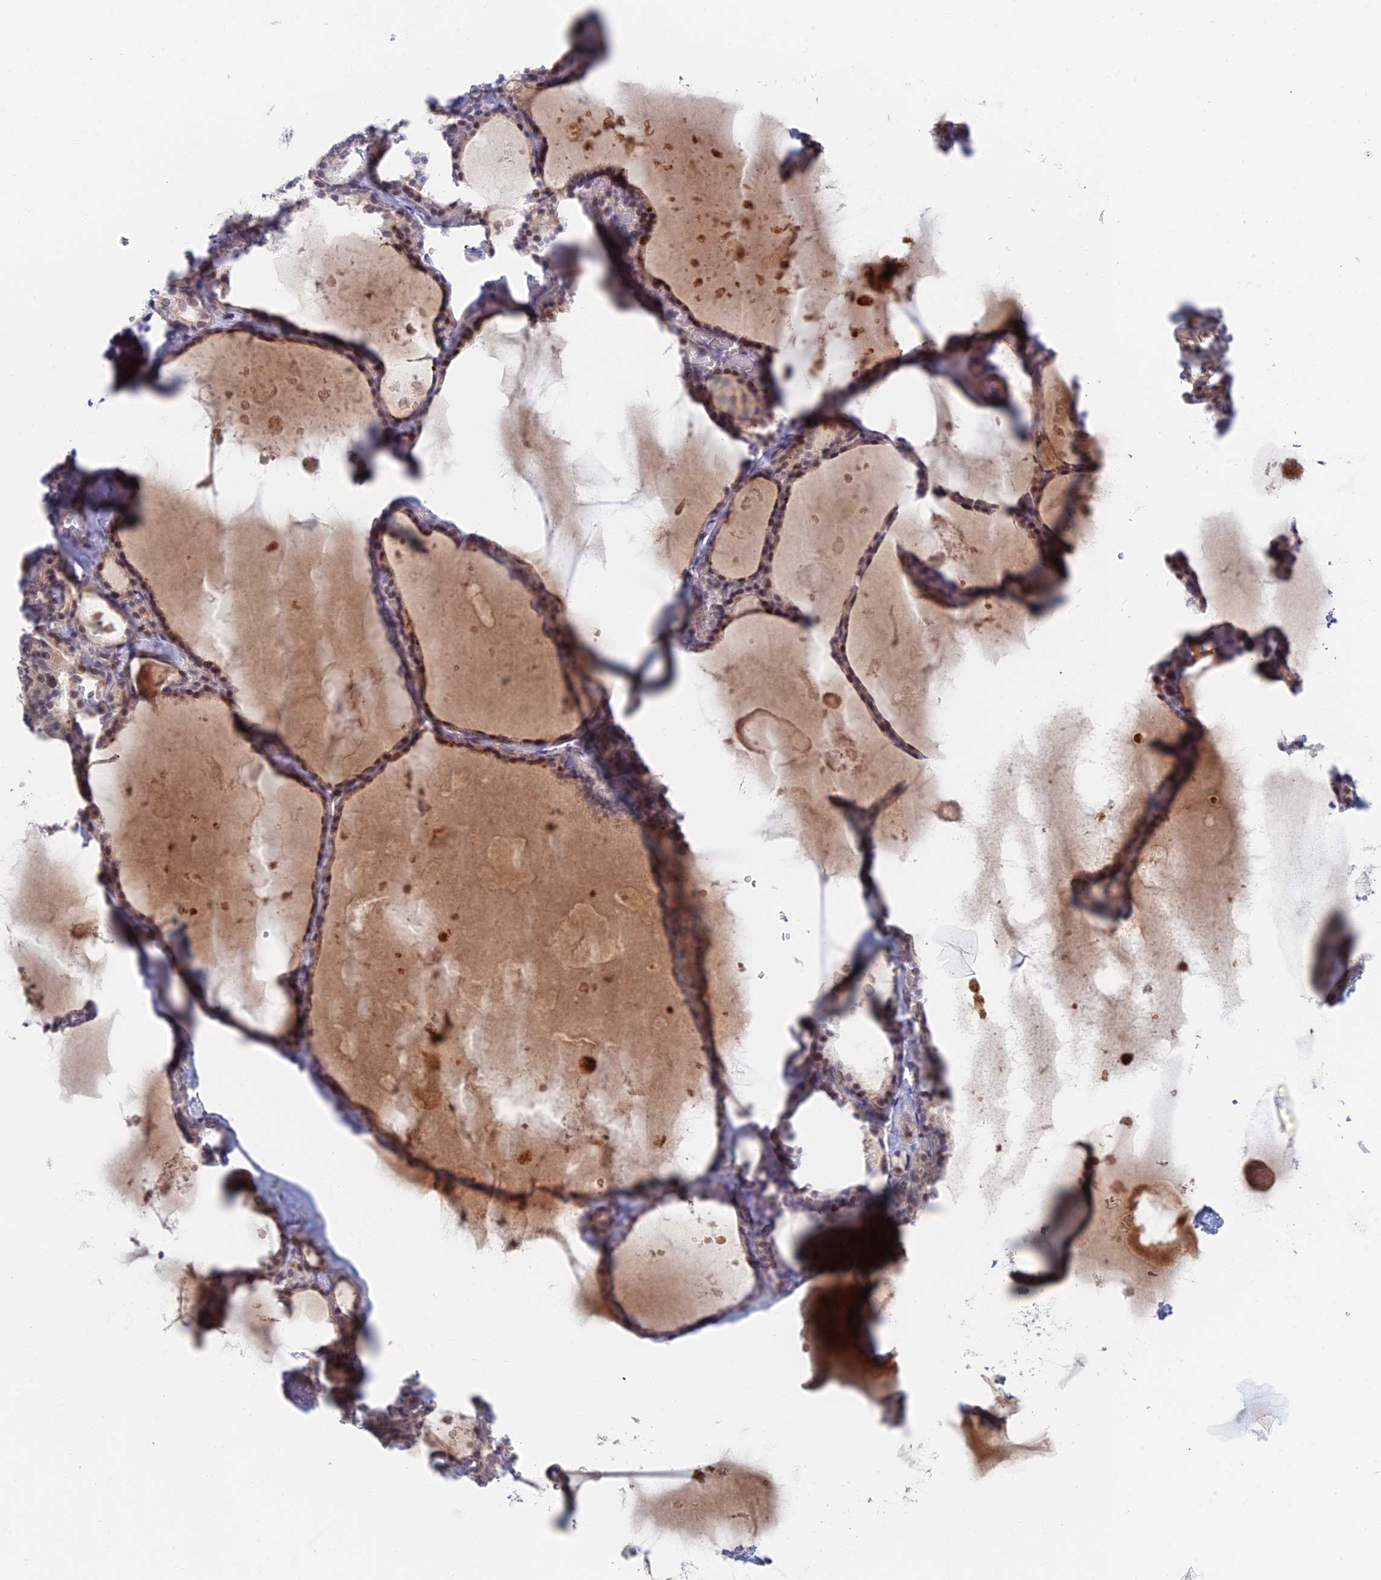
{"staining": {"intensity": "moderate", "quantity": "25%-75%", "location": "nuclear"}, "tissue": "thyroid gland", "cell_type": "Glandular cells", "image_type": "normal", "snomed": [{"axis": "morphology", "description": "Normal tissue, NOS"}, {"axis": "topography", "description": "Thyroid gland"}], "caption": "Immunohistochemistry micrograph of benign thyroid gland: thyroid gland stained using immunohistochemistry shows medium levels of moderate protein expression localized specifically in the nuclear of glandular cells, appearing as a nuclear brown color.", "gene": "ZUP1", "patient": {"sex": "male", "age": 56}}